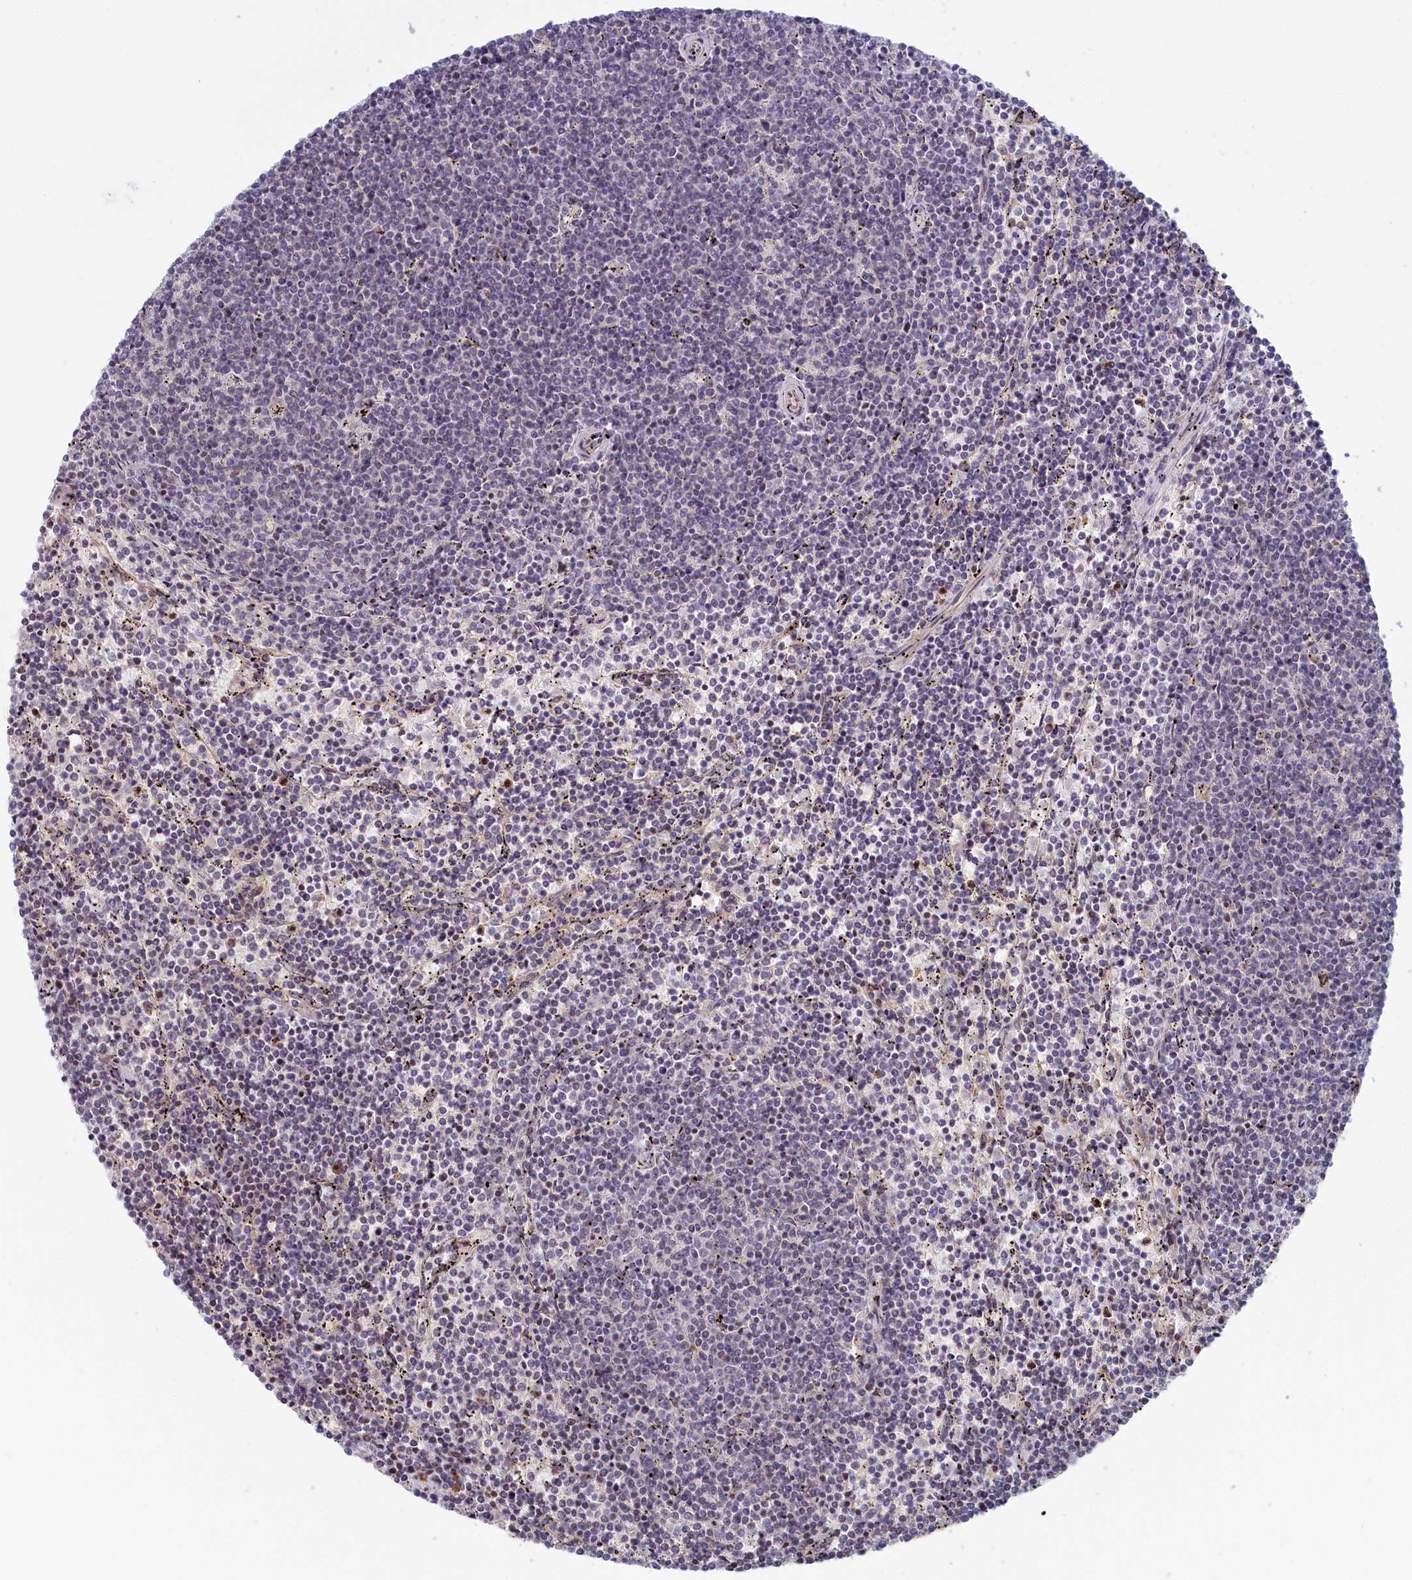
{"staining": {"intensity": "negative", "quantity": "none", "location": "none"}, "tissue": "lymphoma", "cell_type": "Tumor cells", "image_type": "cancer", "snomed": [{"axis": "morphology", "description": "Malignant lymphoma, non-Hodgkin's type, Low grade"}, {"axis": "topography", "description": "Spleen"}], "caption": "A photomicrograph of human malignant lymphoma, non-Hodgkin's type (low-grade) is negative for staining in tumor cells. Brightfield microscopy of IHC stained with DAB (brown) and hematoxylin (blue), captured at high magnification.", "gene": "INTS4", "patient": {"sex": "female", "age": 50}}